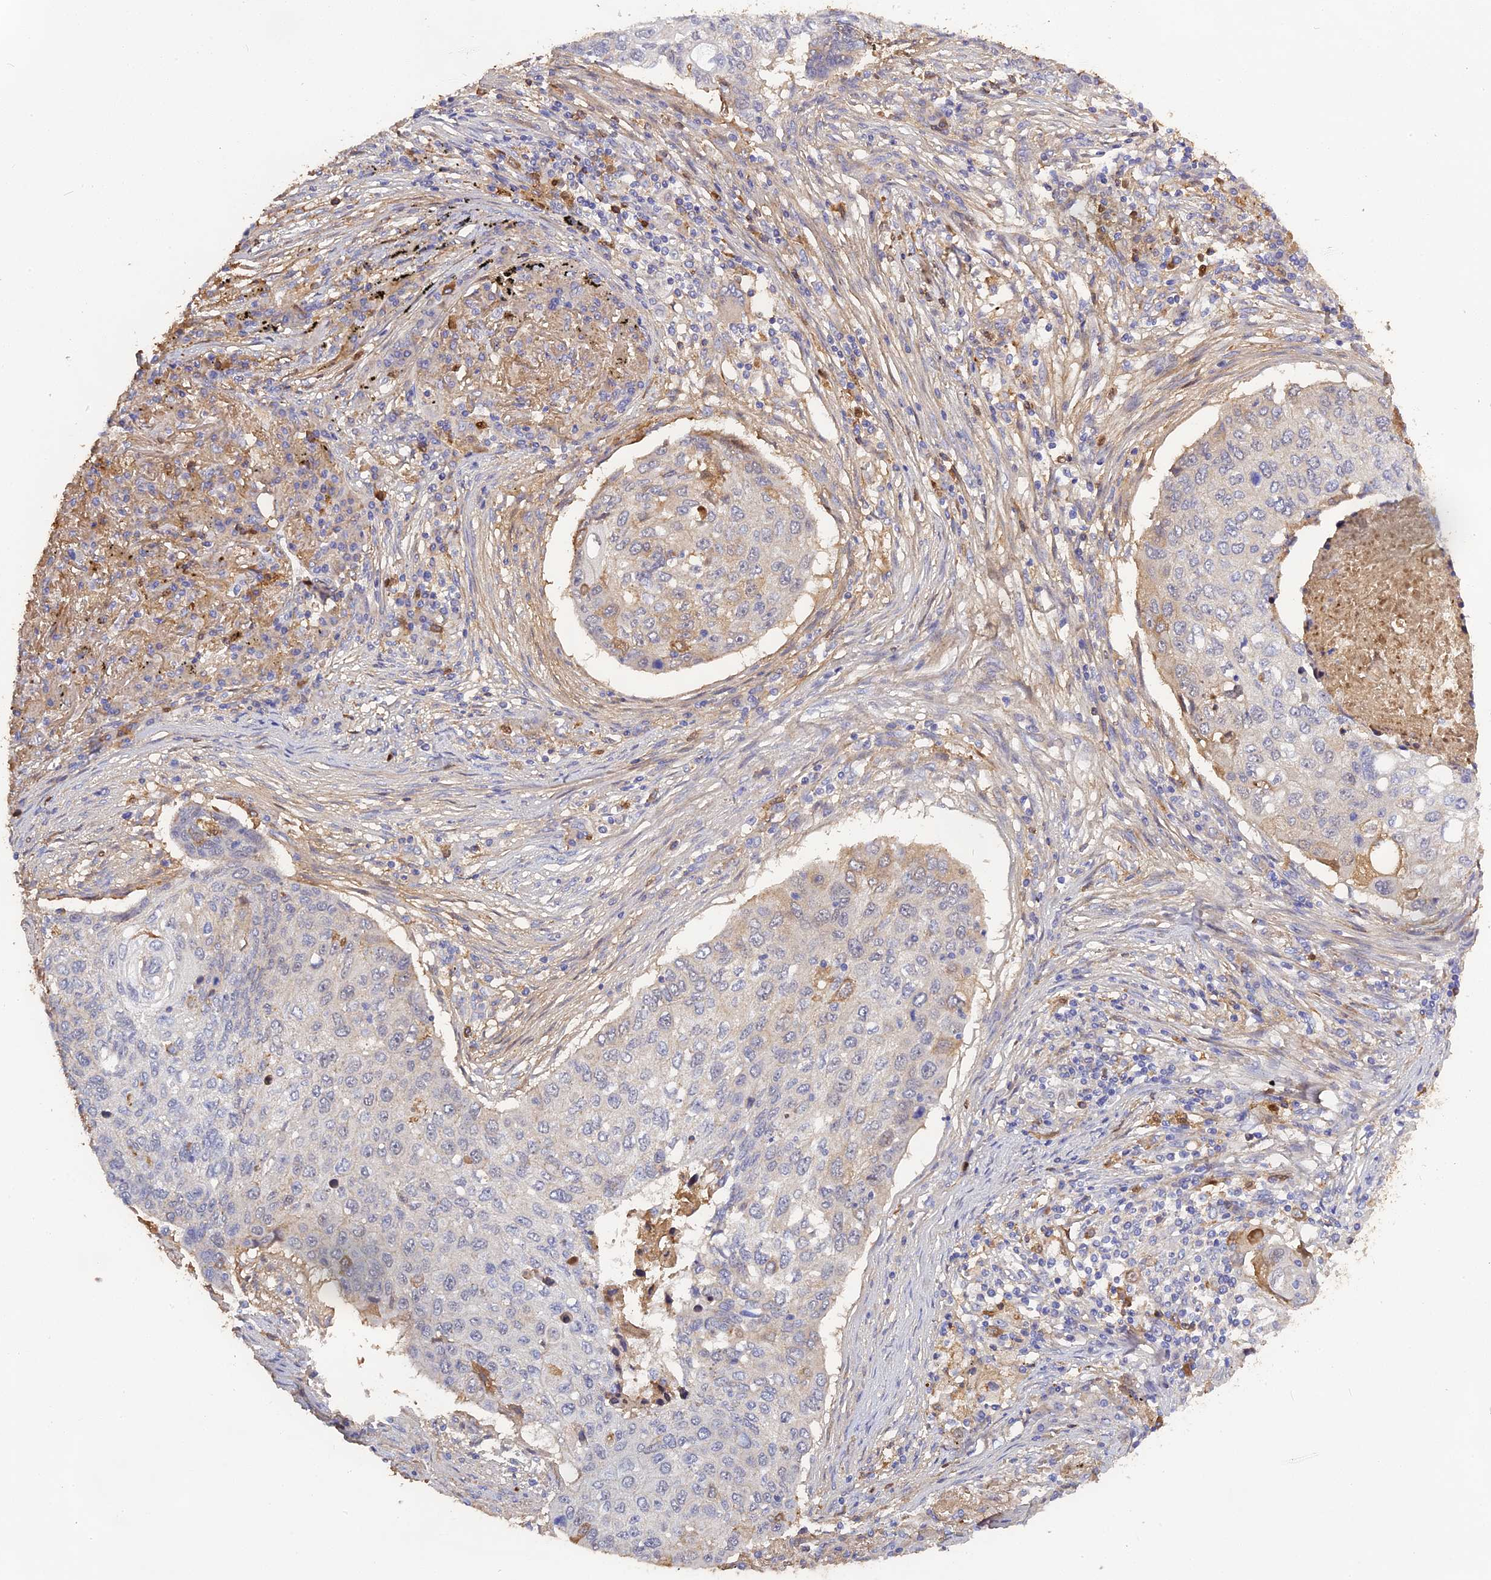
{"staining": {"intensity": "negative", "quantity": "none", "location": "none"}, "tissue": "lung cancer", "cell_type": "Tumor cells", "image_type": "cancer", "snomed": [{"axis": "morphology", "description": "Squamous cell carcinoma, NOS"}, {"axis": "topography", "description": "Lung"}], "caption": "Human lung cancer (squamous cell carcinoma) stained for a protein using IHC reveals no staining in tumor cells.", "gene": "PZP", "patient": {"sex": "female", "age": 63}}